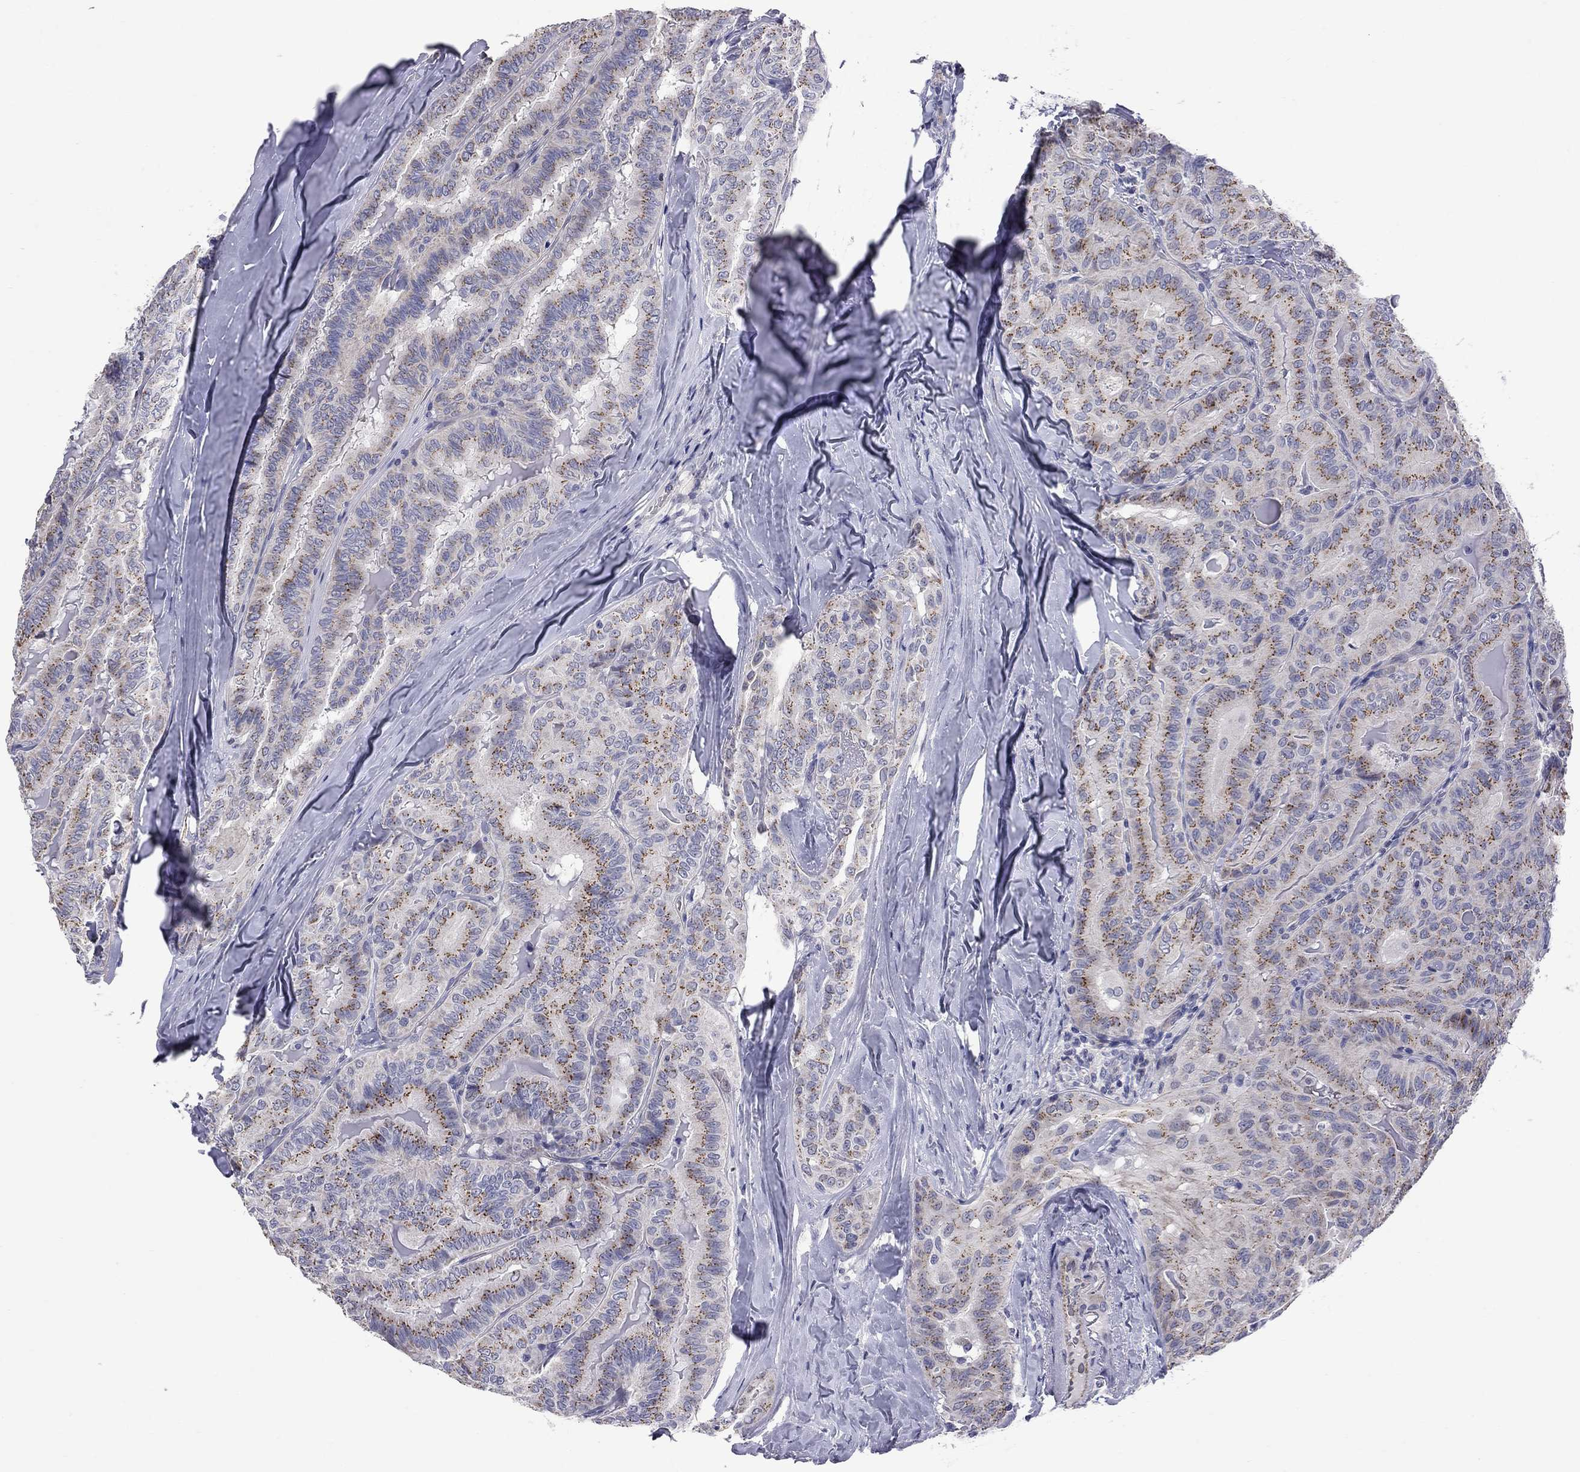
{"staining": {"intensity": "strong", "quantity": ">75%", "location": "cytoplasmic/membranous"}, "tissue": "thyroid cancer", "cell_type": "Tumor cells", "image_type": "cancer", "snomed": [{"axis": "morphology", "description": "Papillary adenocarcinoma, NOS"}, {"axis": "topography", "description": "Thyroid gland"}], "caption": "High-power microscopy captured an immunohistochemistry micrograph of papillary adenocarcinoma (thyroid), revealing strong cytoplasmic/membranous positivity in approximately >75% of tumor cells.", "gene": "HTR4", "patient": {"sex": "female", "age": 68}}